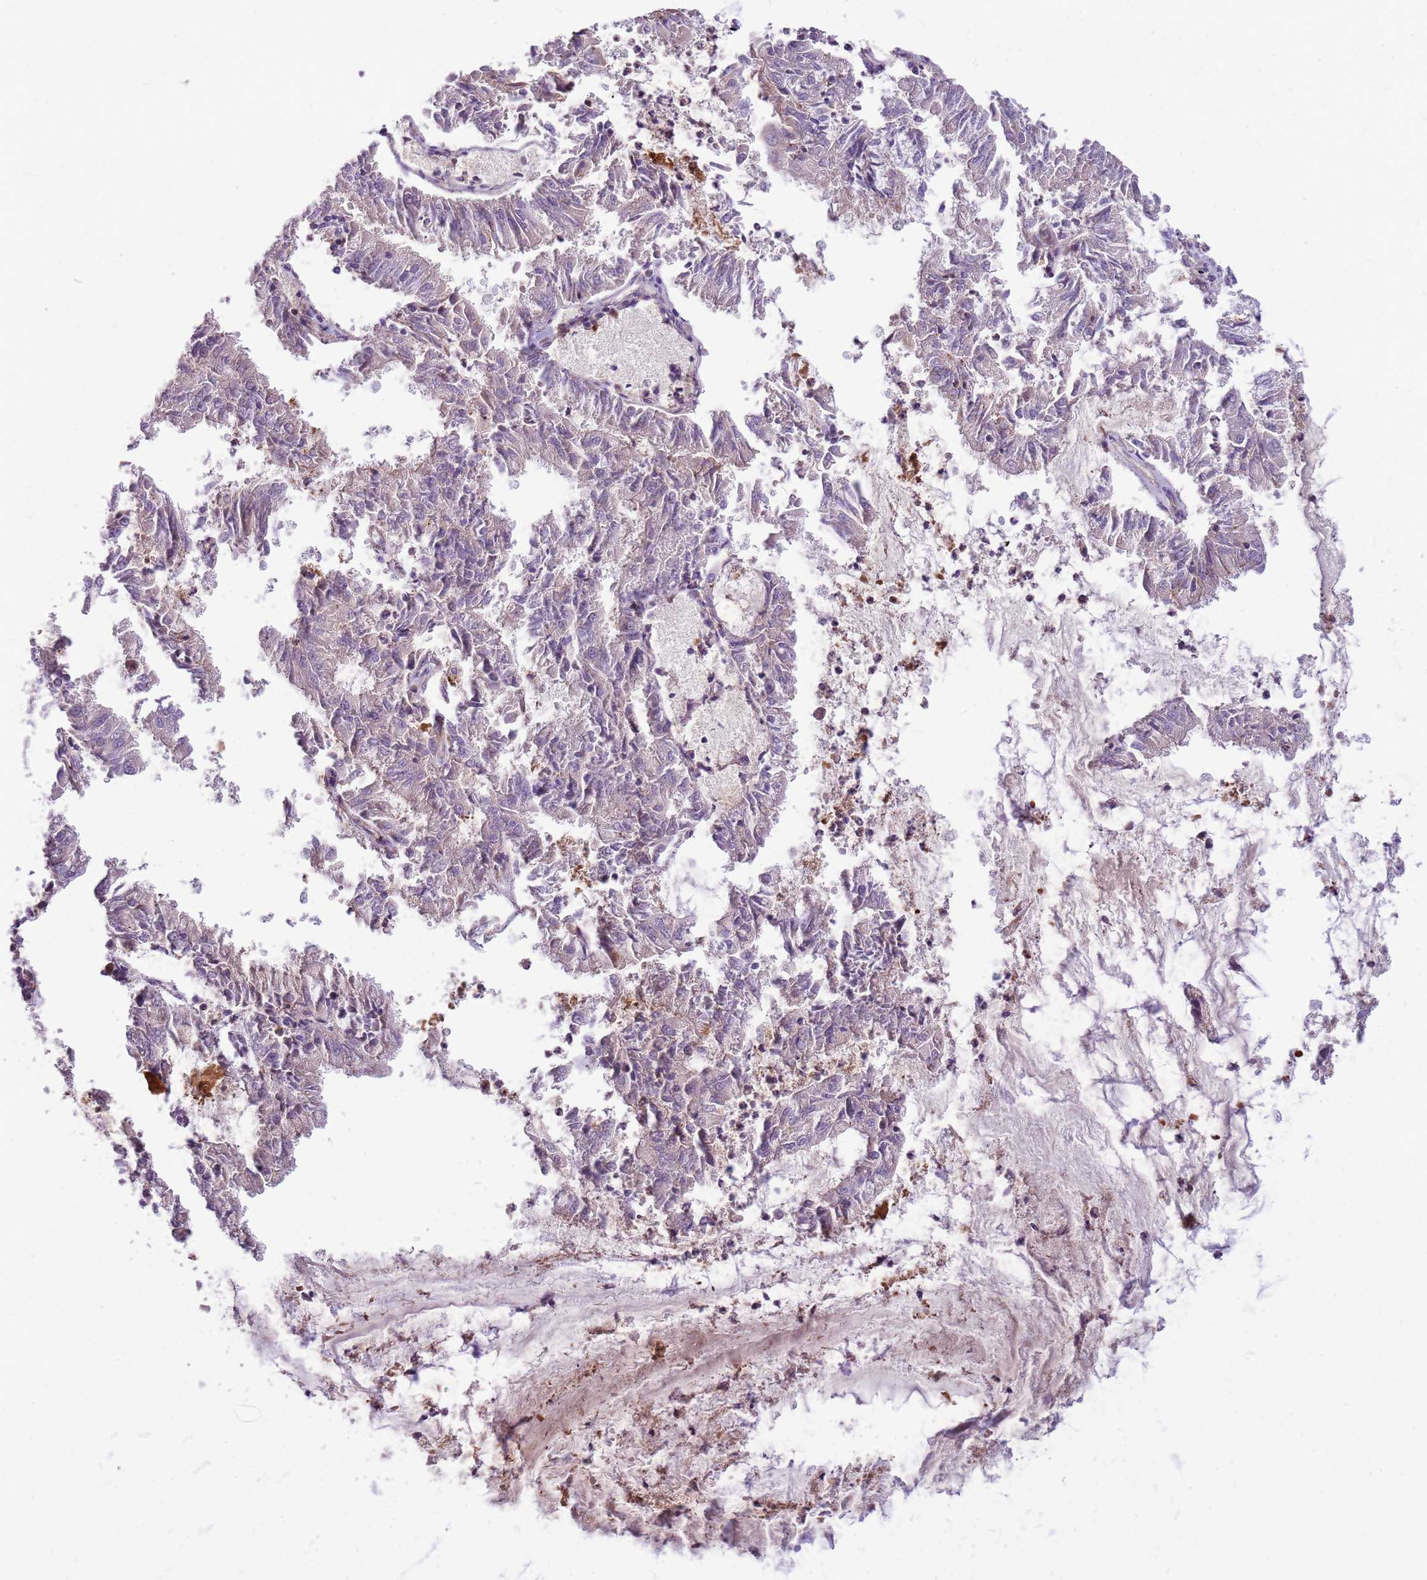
{"staining": {"intensity": "negative", "quantity": "none", "location": "none"}, "tissue": "endometrial cancer", "cell_type": "Tumor cells", "image_type": "cancer", "snomed": [{"axis": "morphology", "description": "Adenocarcinoma, NOS"}, {"axis": "topography", "description": "Endometrium"}], "caption": "IHC photomicrograph of endometrial adenocarcinoma stained for a protein (brown), which displays no expression in tumor cells.", "gene": "NTN4", "patient": {"sex": "female", "age": 57}}